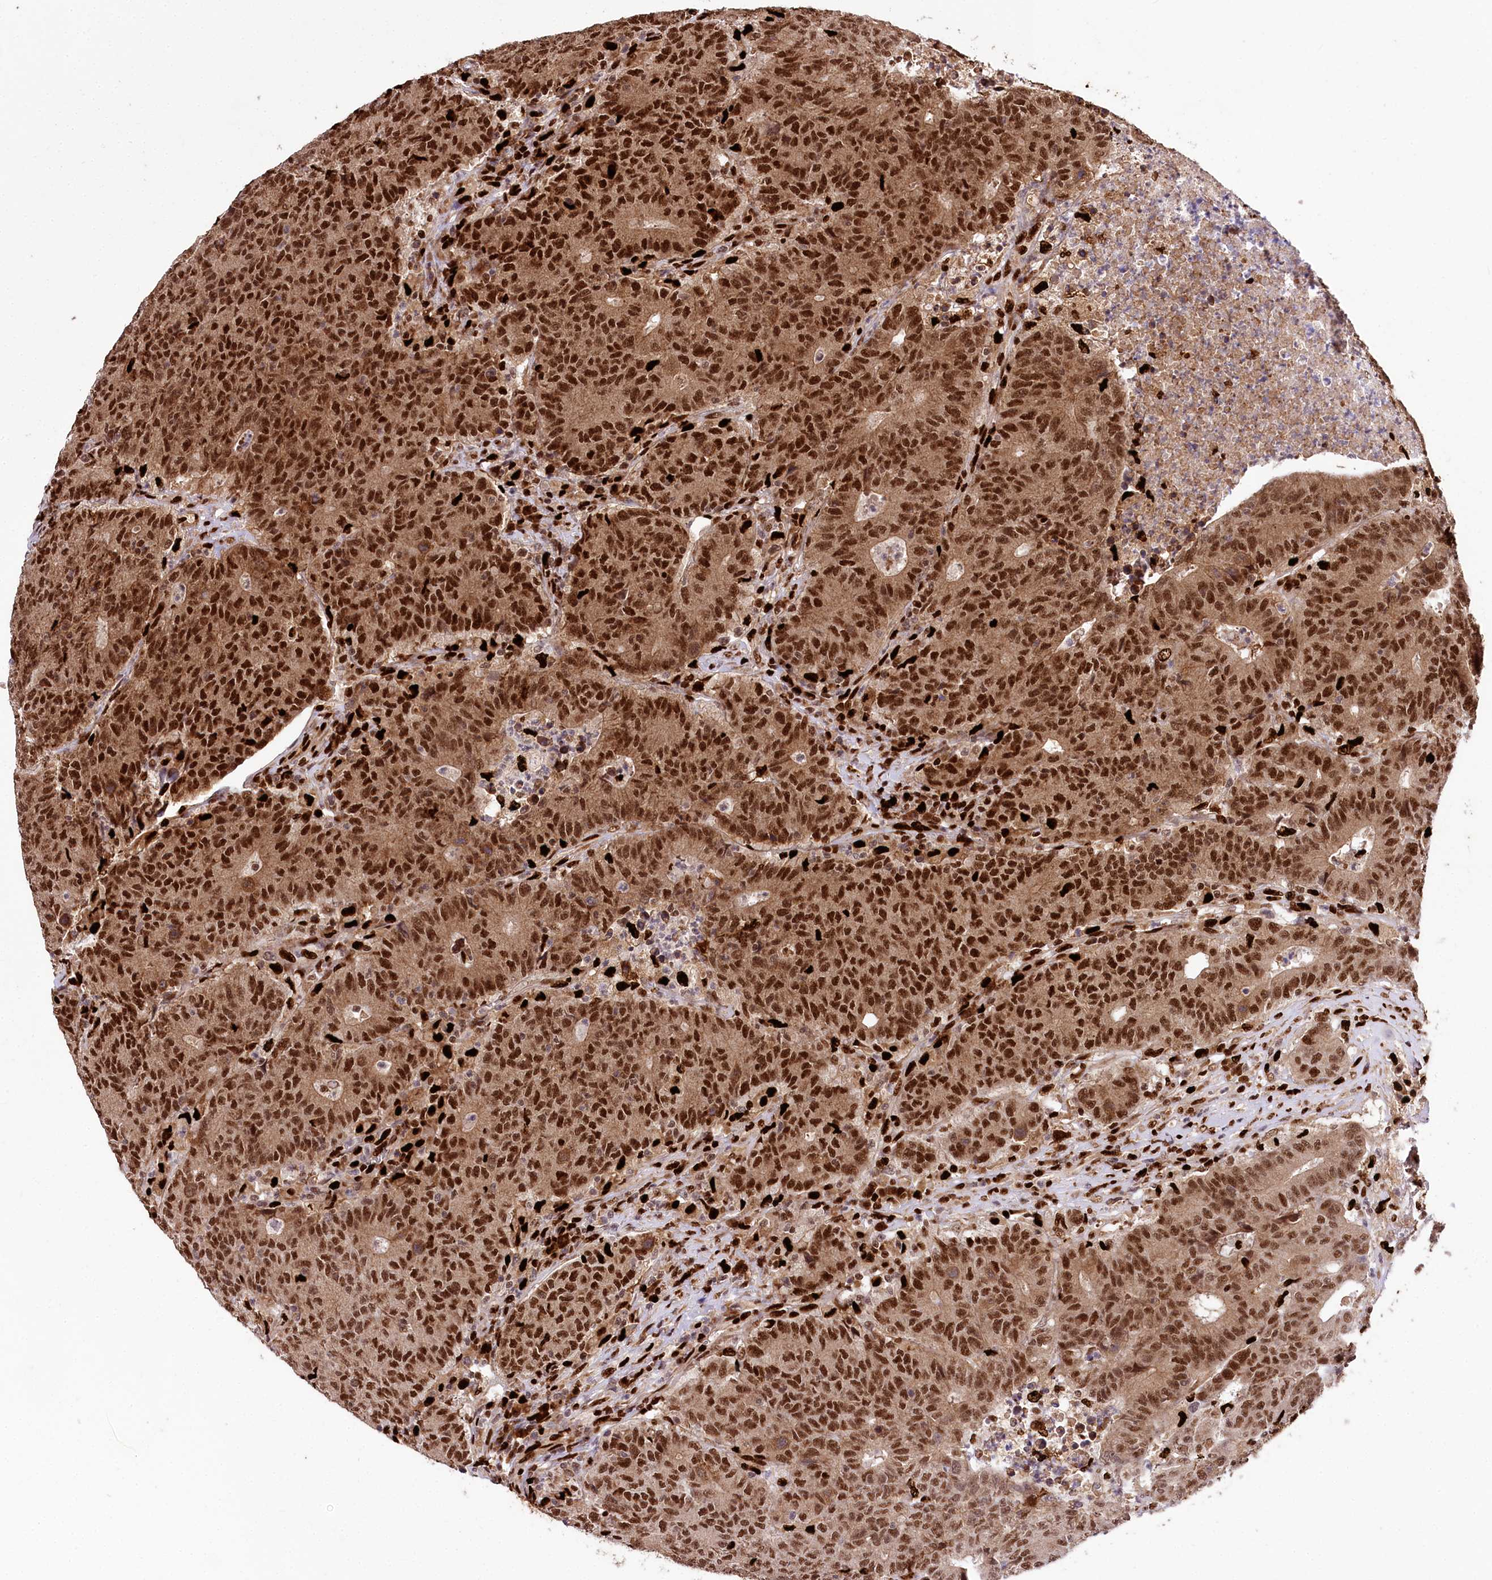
{"staining": {"intensity": "strong", "quantity": ">75%", "location": "cytoplasmic/membranous,nuclear"}, "tissue": "colorectal cancer", "cell_type": "Tumor cells", "image_type": "cancer", "snomed": [{"axis": "morphology", "description": "Adenocarcinoma, NOS"}, {"axis": "topography", "description": "Colon"}], "caption": "Immunohistochemistry (DAB) staining of human colorectal cancer demonstrates strong cytoplasmic/membranous and nuclear protein staining in about >75% of tumor cells.", "gene": "FIGN", "patient": {"sex": "female", "age": 75}}